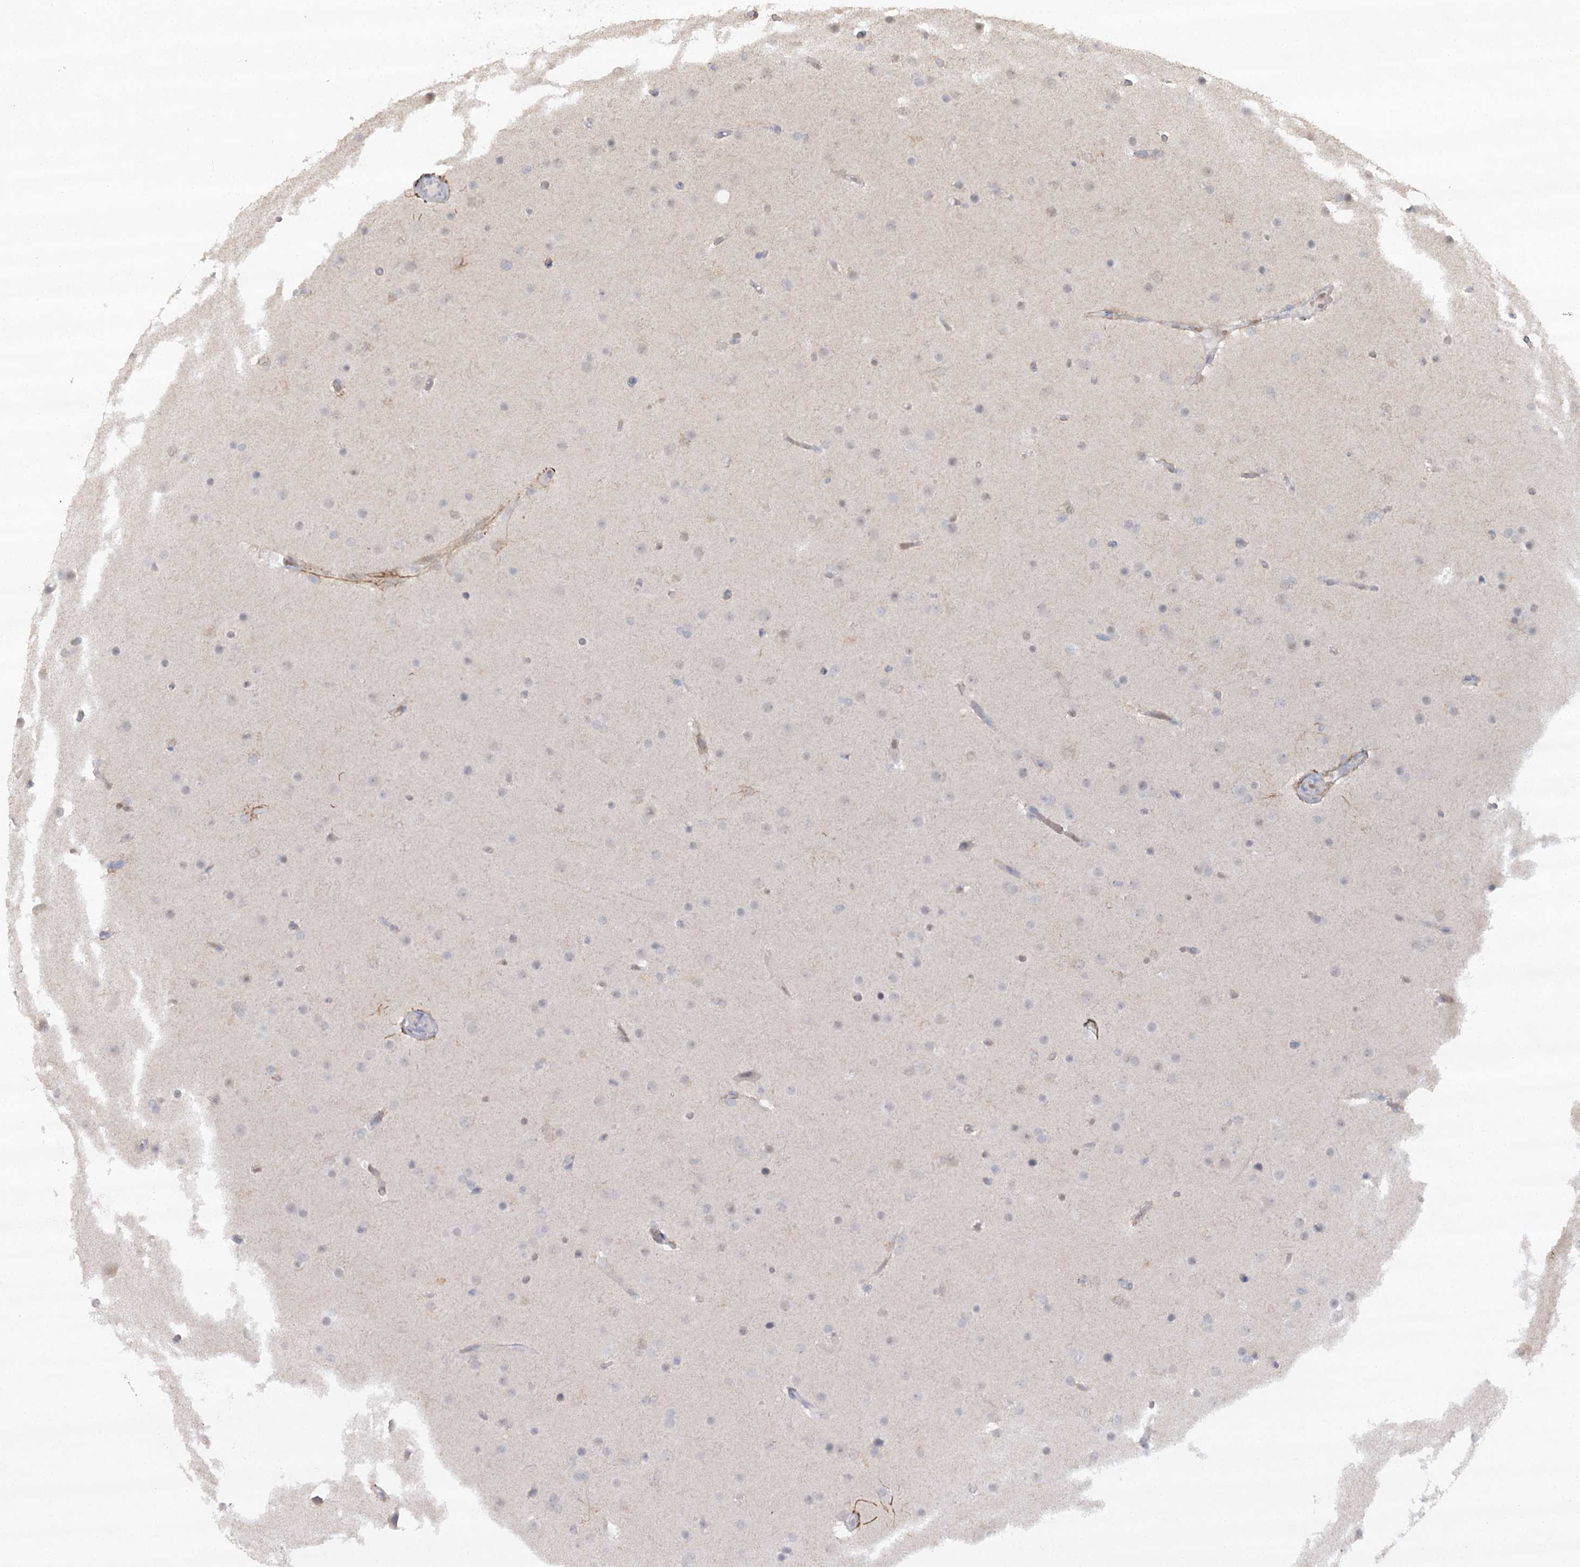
{"staining": {"intensity": "negative", "quantity": "none", "location": "none"}, "tissue": "glioma", "cell_type": "Tumor cells", "image_type": "cancer", "snomed": [{"axis": "morphology", "description": "Glioma, malignant, High grade"}, {"axis": "topography", "description": "Cerebral cortex"}], "caption": "The histopathology image shows no staining of tumor cells in glioma.", "gene": "TRAF3IP1", "patient": {"sex": "female", "age": 36}}